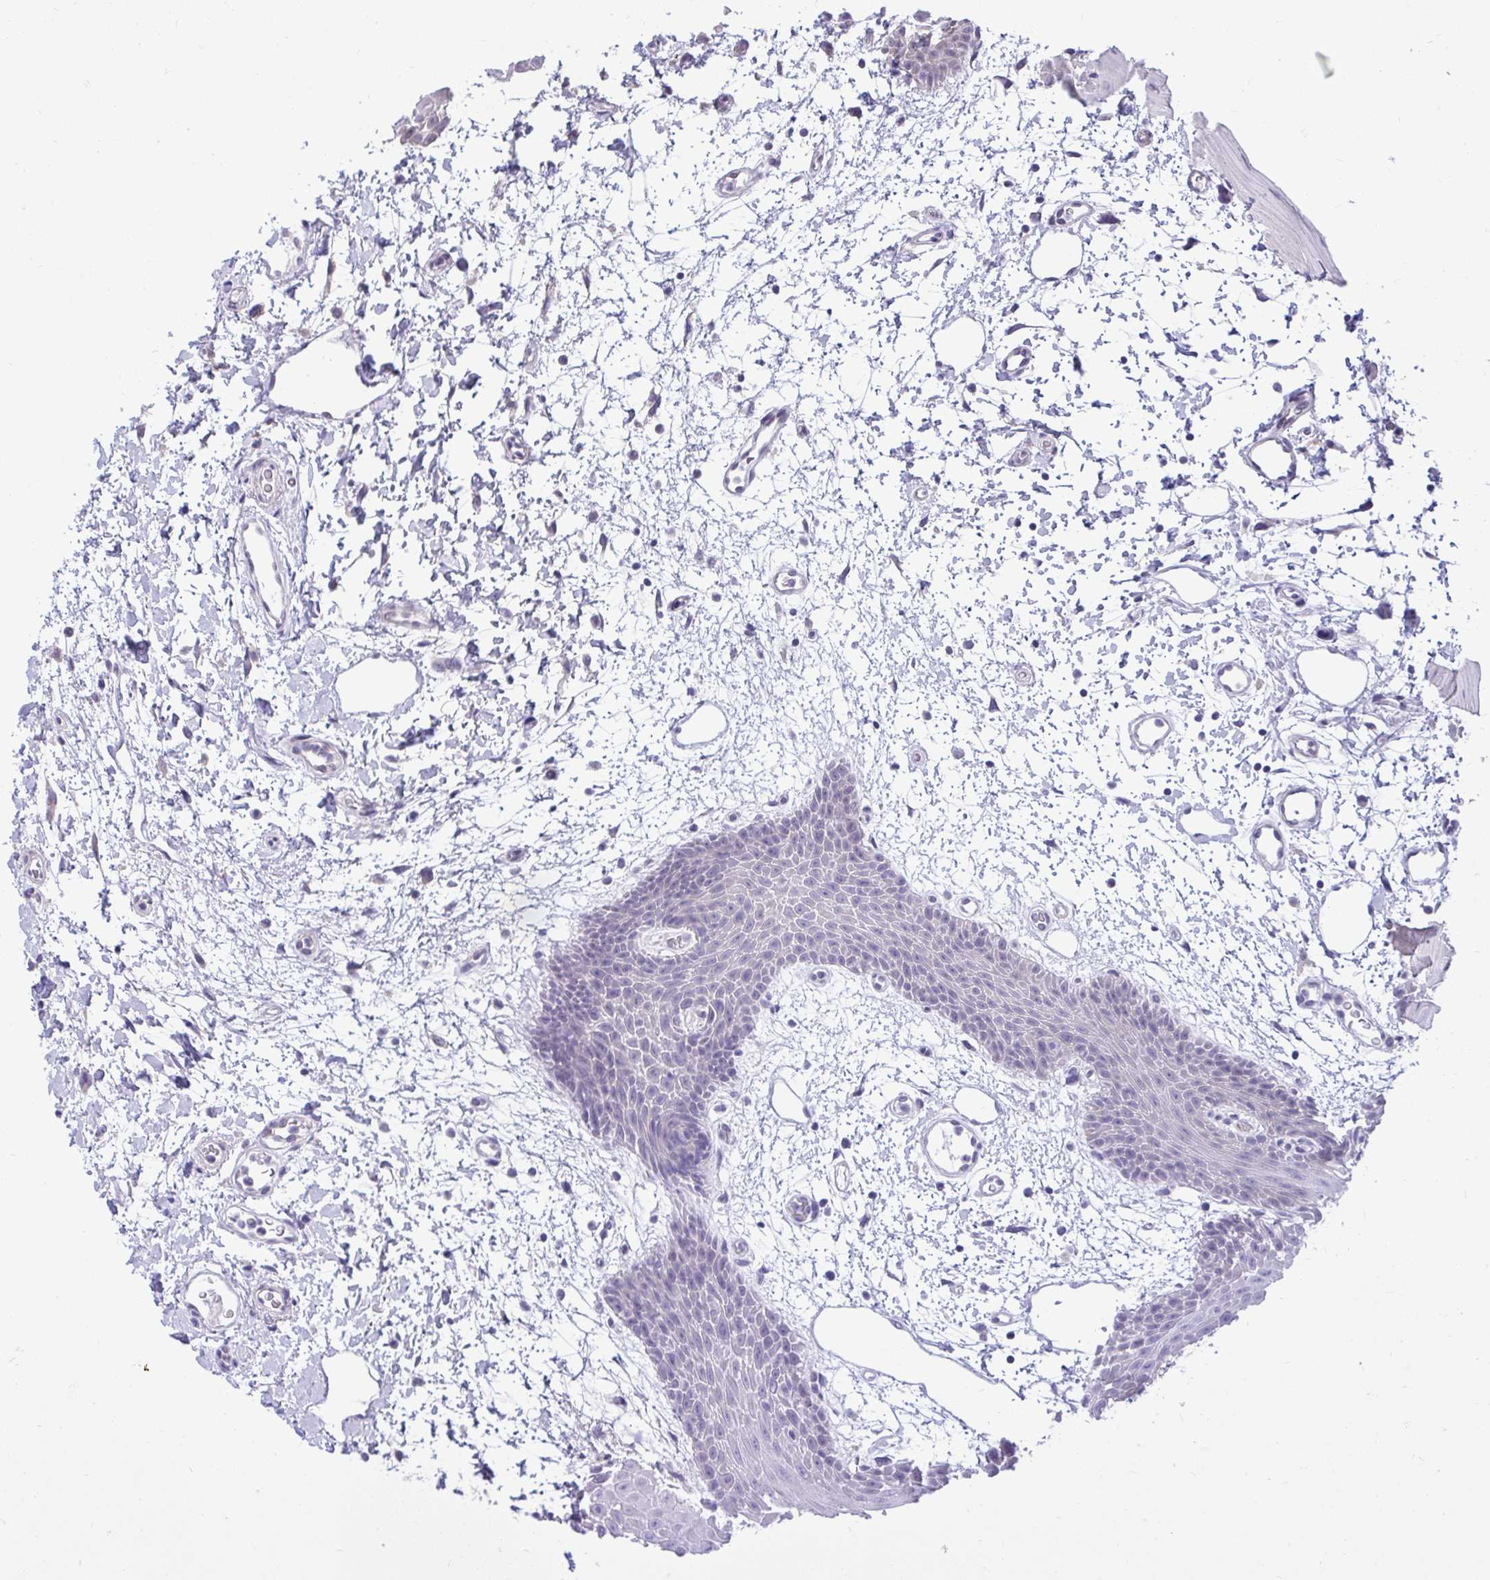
{"staining": {"intensity": "negative", "quantity": "none", "location": "none"}, "tissue": "oral mucosa", "cell_type": "Squamous epithelial cells", "image_type": "normal", "snomed": [{"axis": "morphology", "description": "Normal tissue, NOS"}, {"axis": "topography", "description": "Oral tissue"}], "caption": "This photomicrograph is of benign oral mucosa stained with immunohistochemistry to label a protein in brown with the nuclei are counter-stained blue. There is no positivity in squamous epithelial cells. The staining was performed using DAB to visualize the protein expression in brown, while the nuclei were stained in blue with hematoxylin (Magnification: 20x).", "gene": "HMBOX1", "patient": {"sex": "female", "age": 59}}